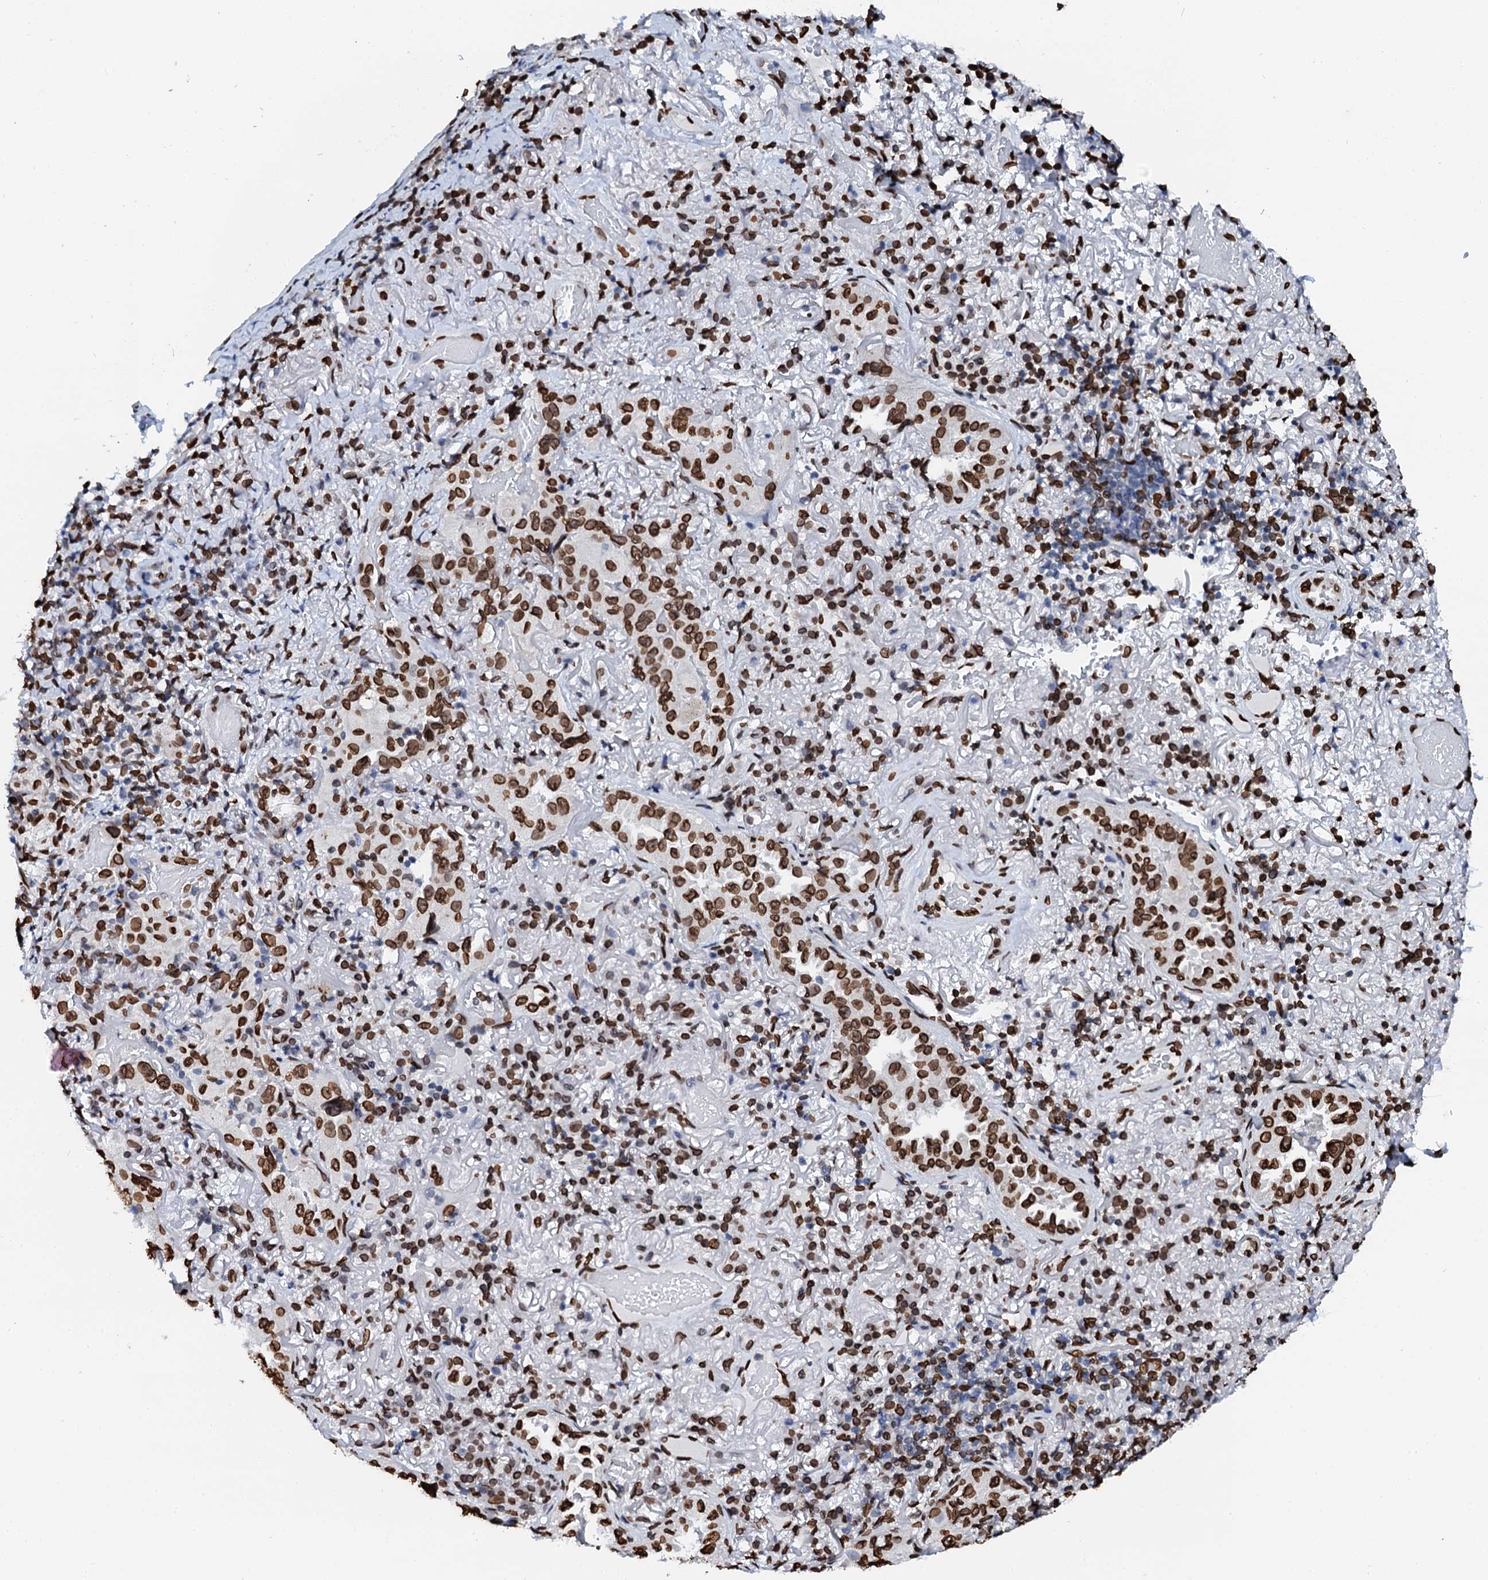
{"staining": {"intensity": "strong", "quantity": ">75%", "location": "cytoplasmic/membranous,nuclear"}, "tissue": "lung cancer", "cell_type": "Tumor cells", "image_type": "cancer", "snomed": [{"axis": "morphology", "description": "Adenocarcinoma, NOS"}, {"axis": "topography", "description": "Lung"}], "caption": "An image of lung cancer (adenocarcinoma) stained for a protein demonstrates strong cytoplasmic/membranous and nuclear brown staining in tumor cells.", "gene": "KATNAL2", "patient": {"sex": "female", "age": 69}}